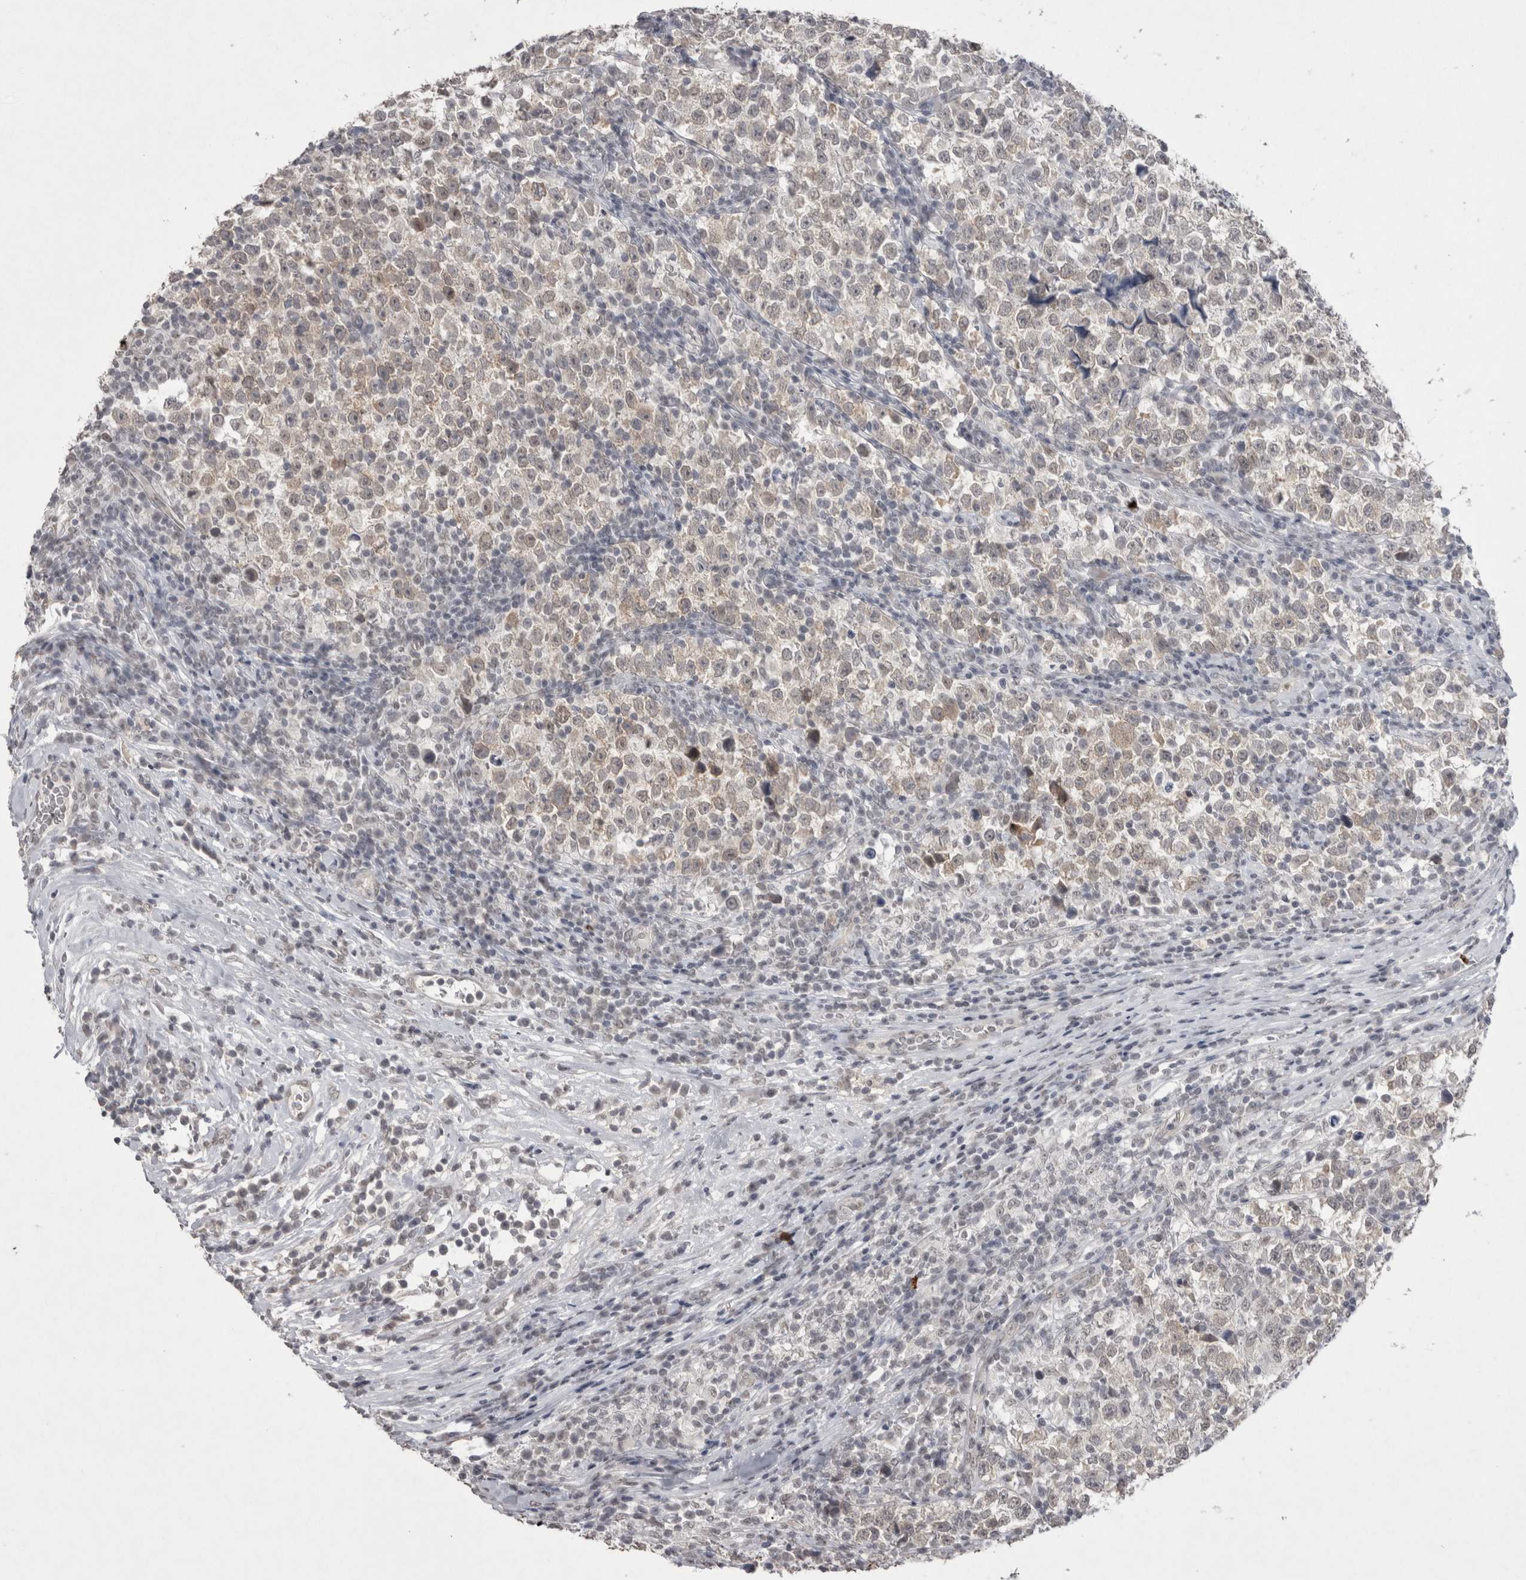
{"staining": {"intensity": "weak", "quantity": ">75%", "location": "cytoplasmic/membranous,nuclear"}, "tissue": "testis cancer", "cell_type": "Tumor cells", "image_type": "cancer", "snomed": [{"axis": "morphology", "description": "Normal tissue, NOS"}, {"axis": "morphology", "description": "Seminoma, NOS"}, {"axis": "topography", "description": "Testis"}], "caption": "Immunohistochemistry (IHC) photomicrograph of neoplastic tissue: human testis cancer stained using immunohistochemistry (IHC) reveals low levels of weak protein expression localized specifically in the cytoplasmic/membranous and nuclear of tumor cells, appearing as a cytoplasmic/membranous and nuclear brown color.", "gene": "DDX4", "patient": {"sex": "male", "age": 43}}